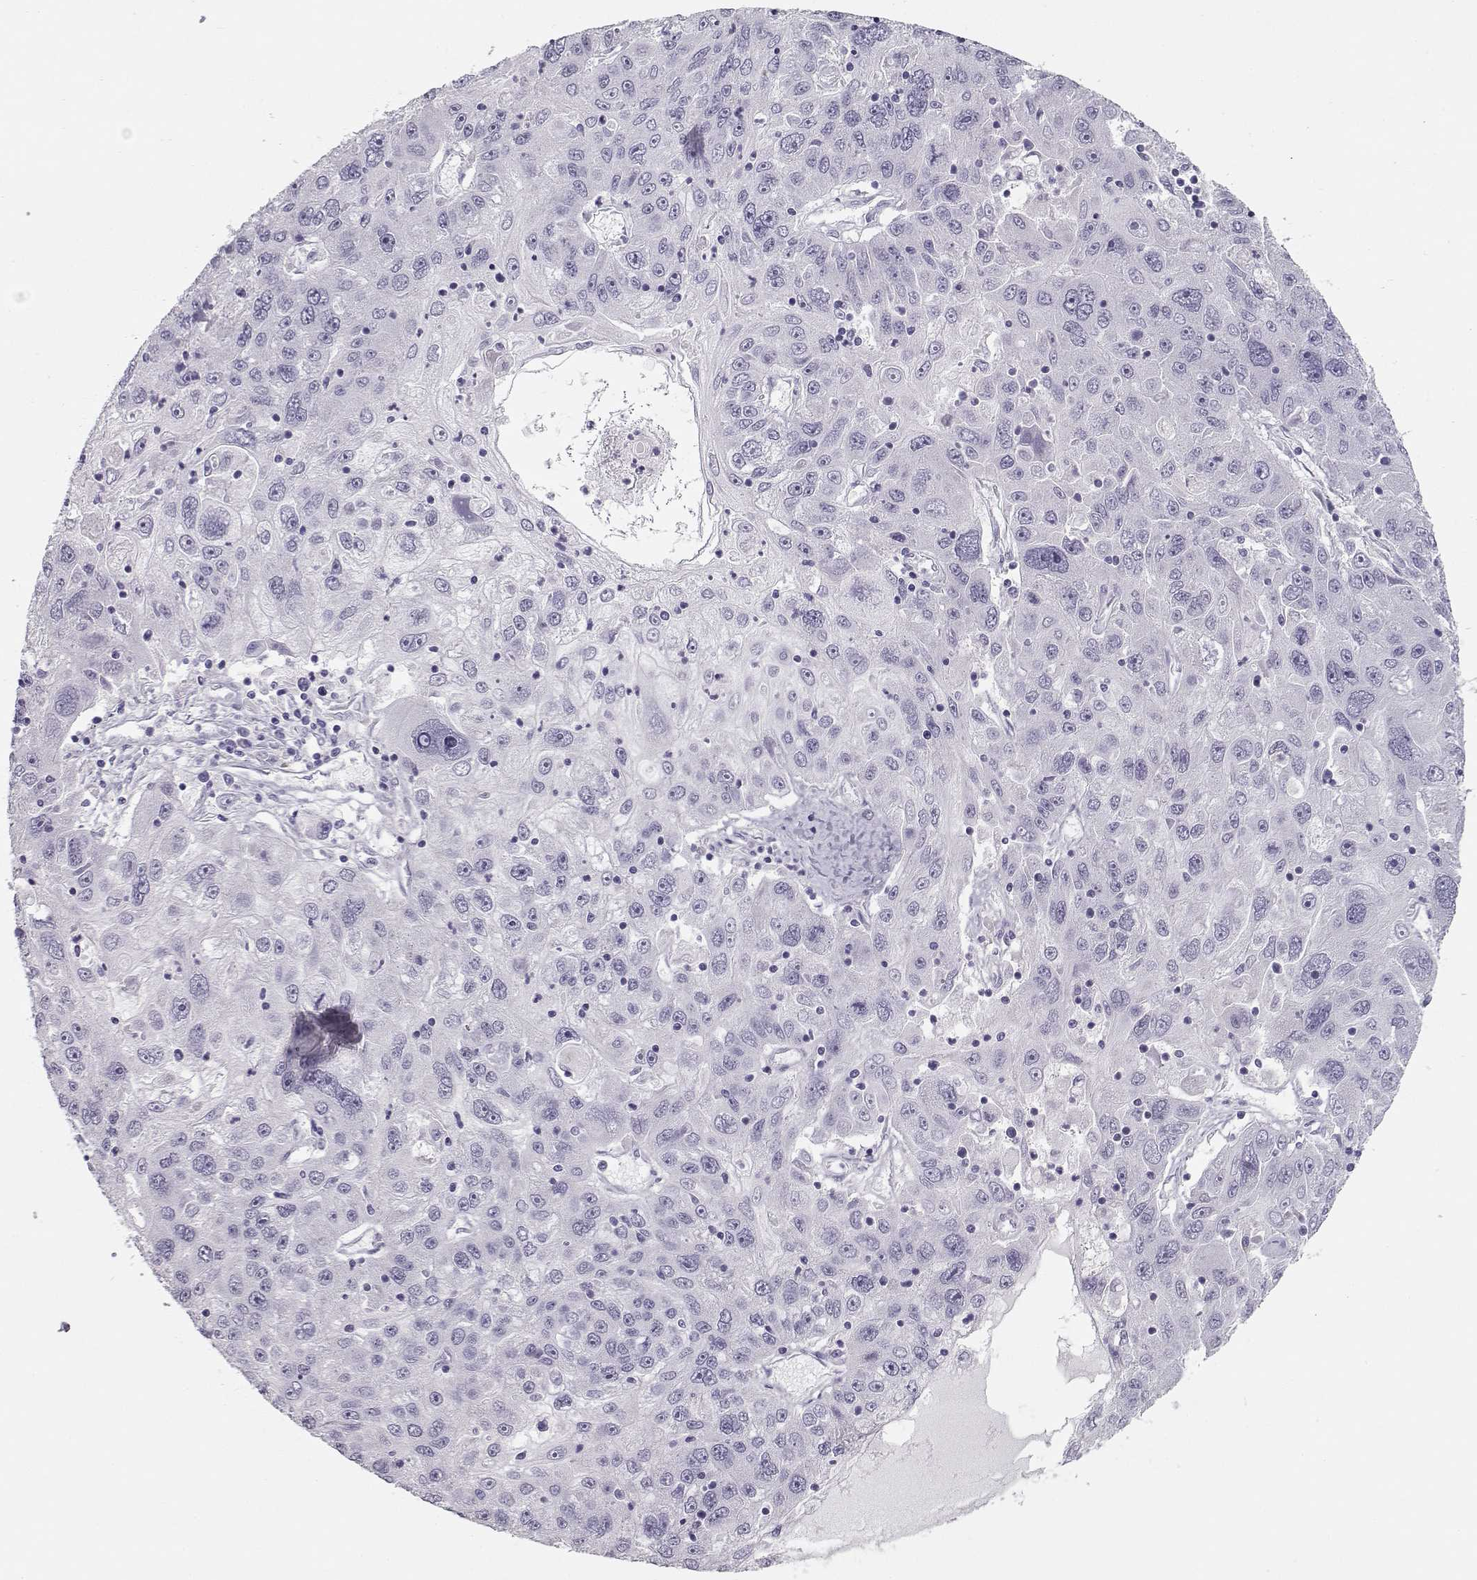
{"staining": {"intensity": "negative", "quantity": "none", "location": "none"}, "tissue": "stomach cancer", "cell_type": "Tumor cells", "image_type": "cancer", "snomed": [{"axis": "morphology", "description": "Adenocarcinoma, NOS"}, {"axis": "topography", "description": "Stomach"}], "caption": "IHC of stomach cancer (adenocarcinoma) exhibits no staining in tumor cells.", "gene": "NUTM1", "patient": {"sex": "male", "age": 56}}